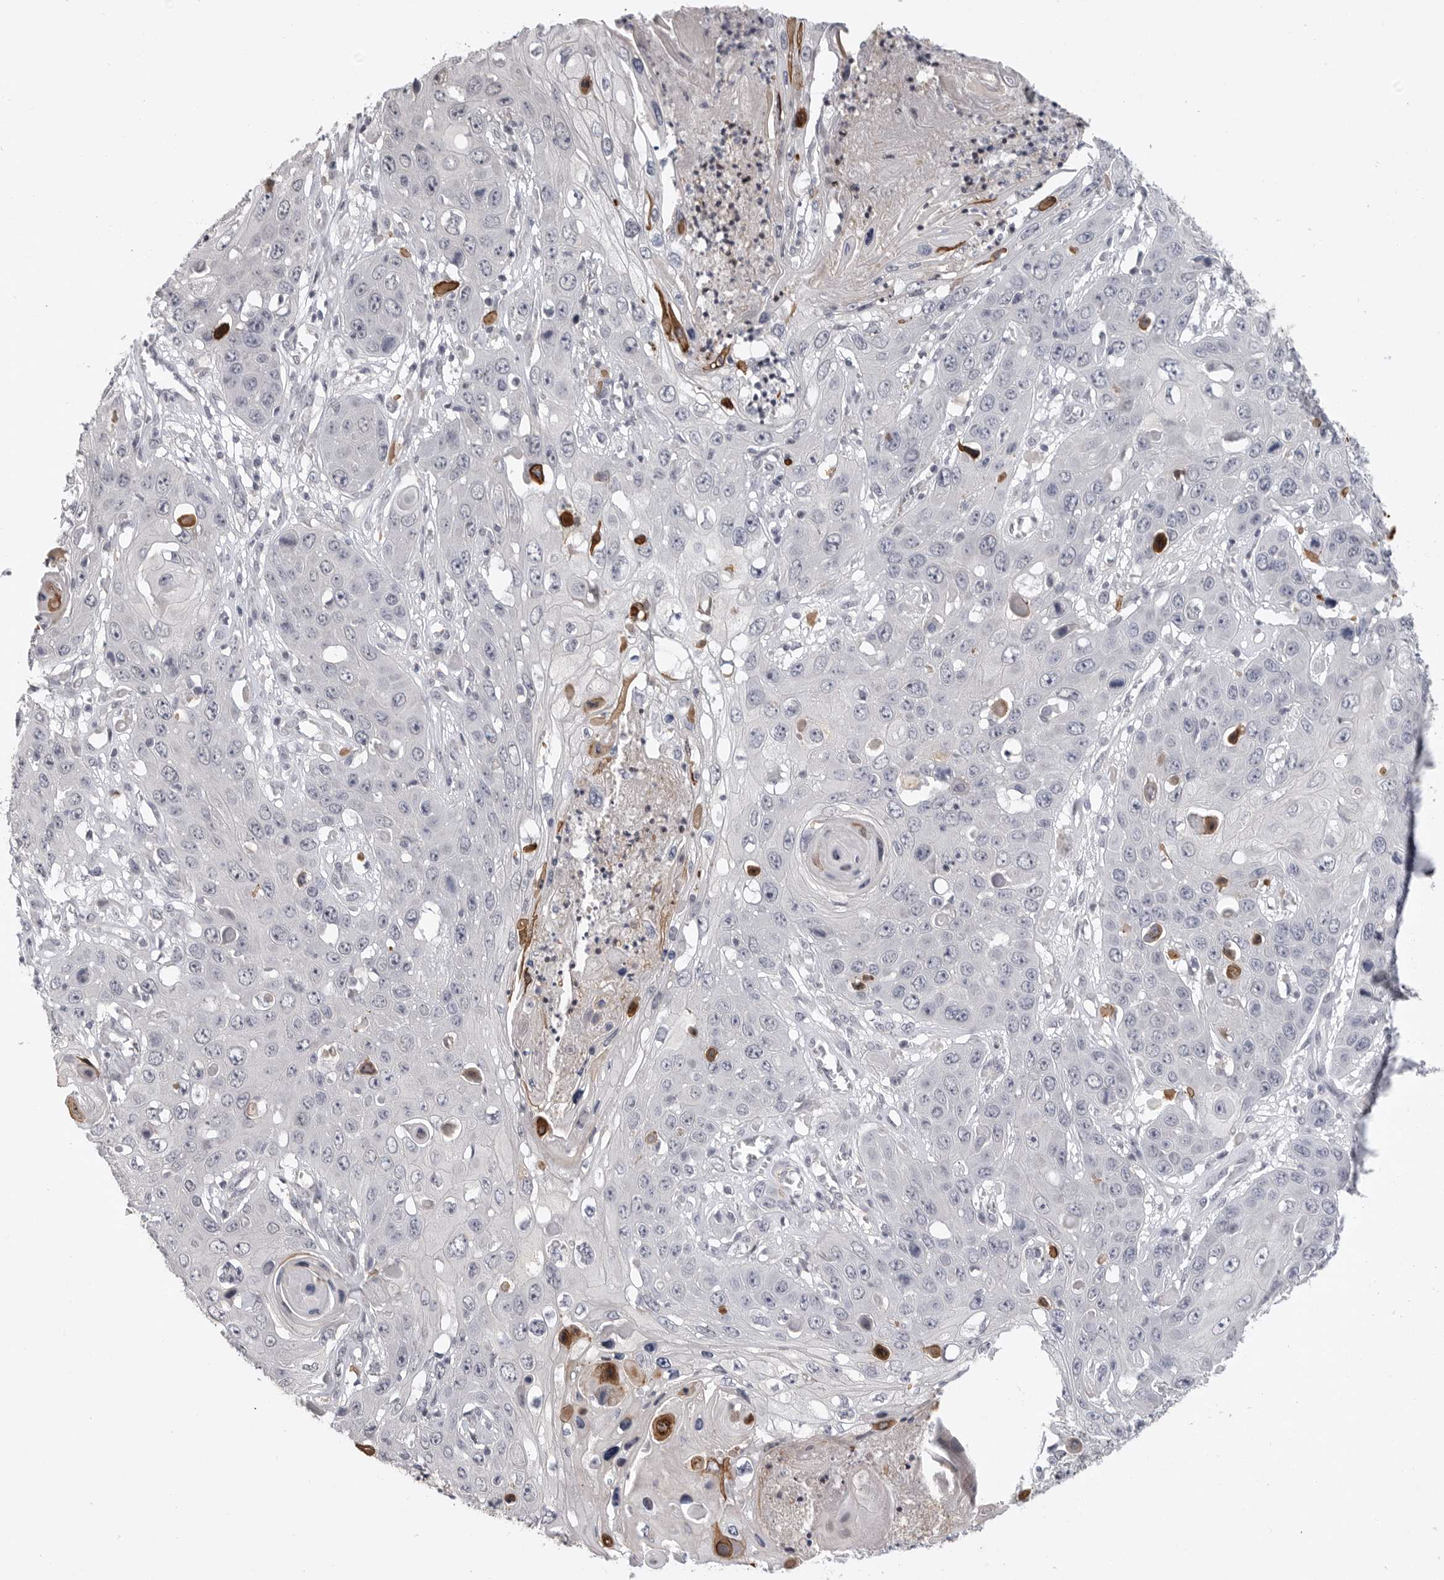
{"staining": {"intensity": "negative", "quantity": "none", "location": "none"}, "tissue": "skin cancer", "cell_type": "Tumor cells", "image_type": "cancer", "snomed": [{"axis": "morphology", "description": "Squamous cell carcinoma, NOS"}, {"axis": "topography", "description": "Skin"}], "caption": "Tumor cells are negative for protein expression in human skin cancer. (DAB IHC visualized using brightfield microscopy, high magnification).", "gene": "FBXO43", "patient": {"sex": "male", "age": 55}}